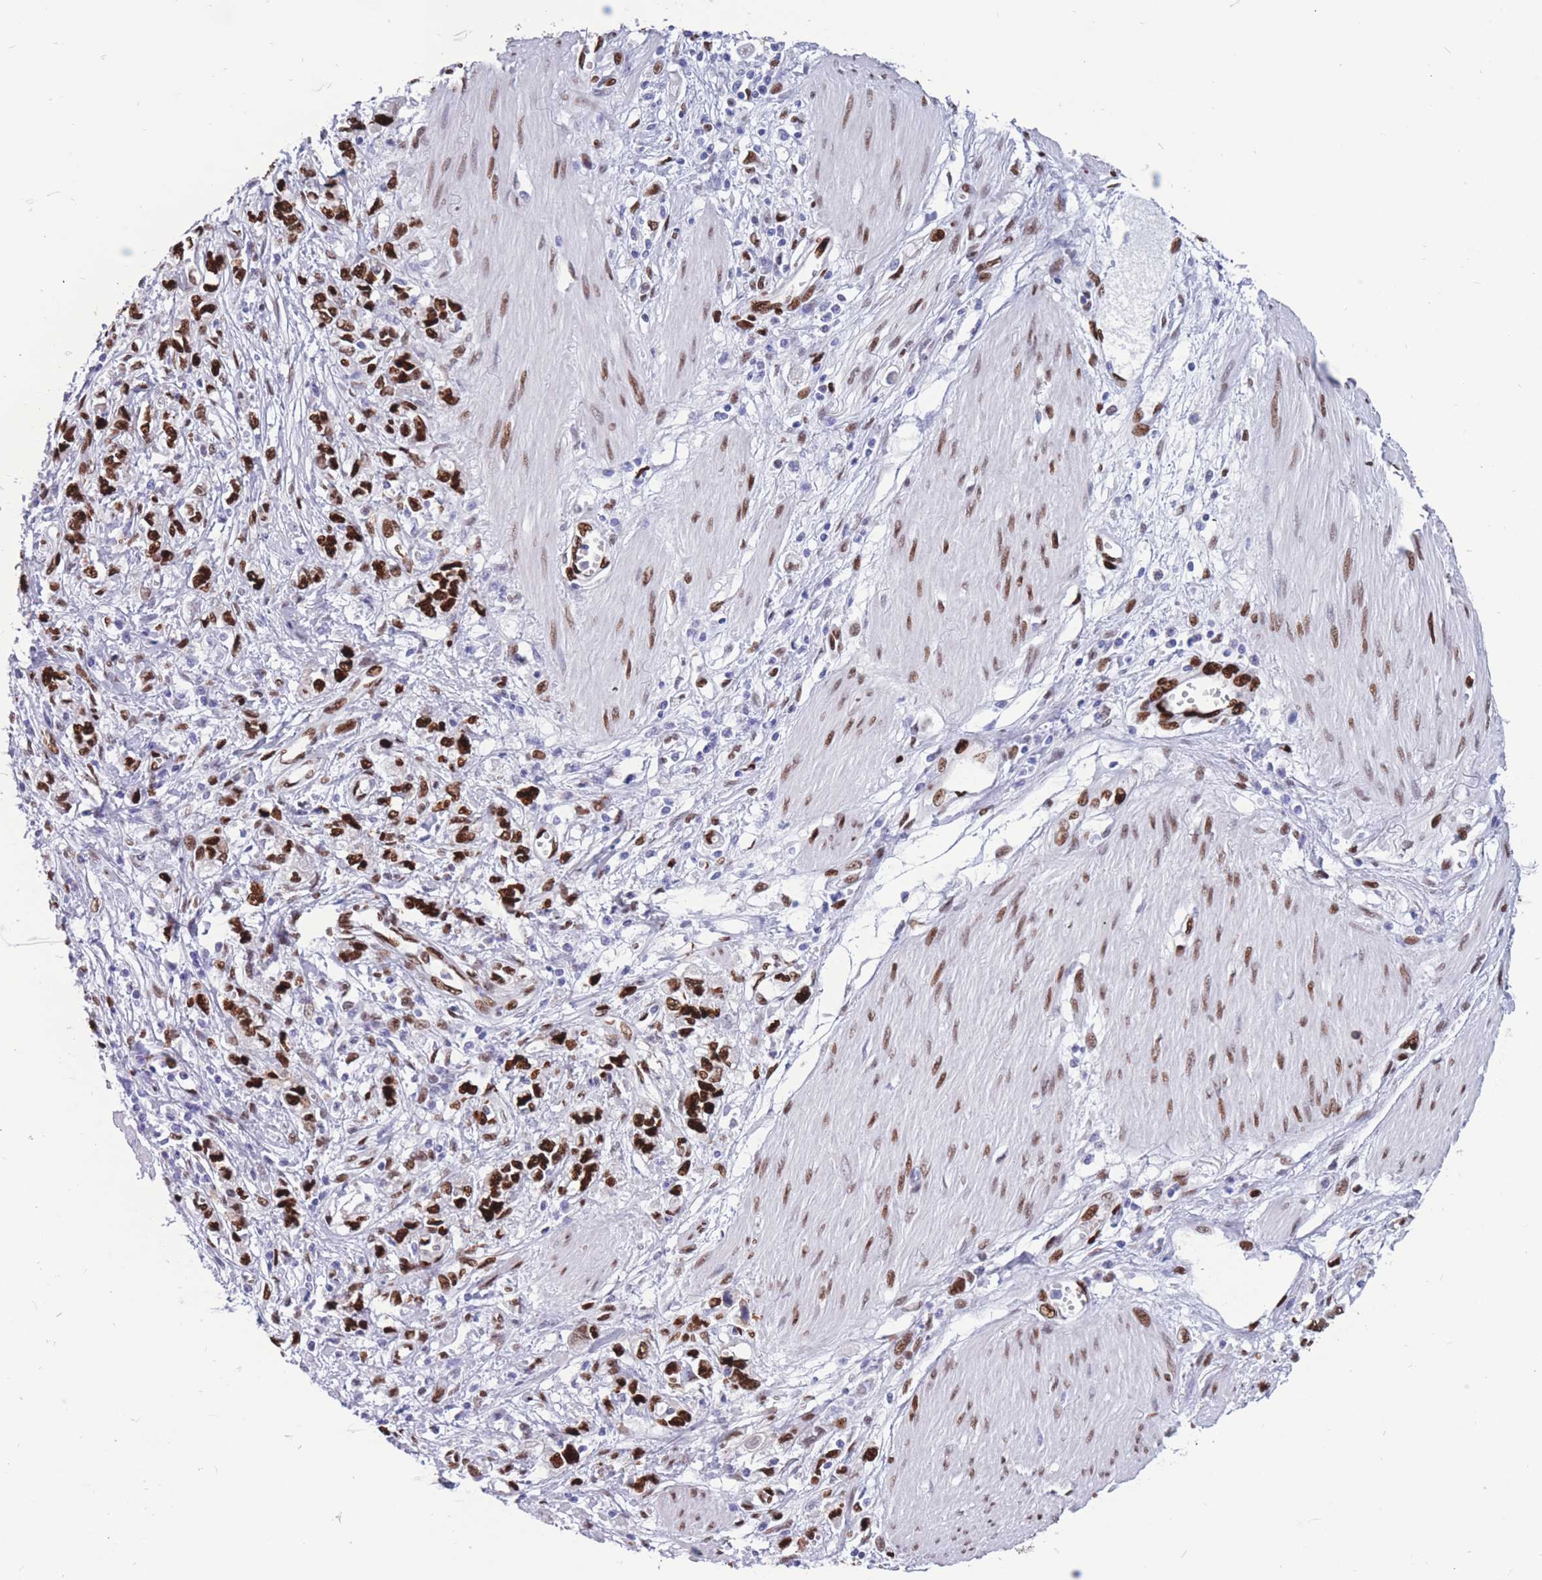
{"staining": {"intensity": "strong", "quantity": ">75%", "location": "nuclear"}, "tissue": "stomach cancer", "cell_type": "Tumor cells", "image_type": "cancer", "snomed": [{"axis": "morphology", "description": "Adenocarcinoma, NOS"}, {"axis": "topography", "description": "Stomach"}], "caption": "Stomach cancer stained for a protein displays strong nuclear positivity in tumor cells.", "gene": "NASP", "patient": {"sex": "female", "age": 76}}